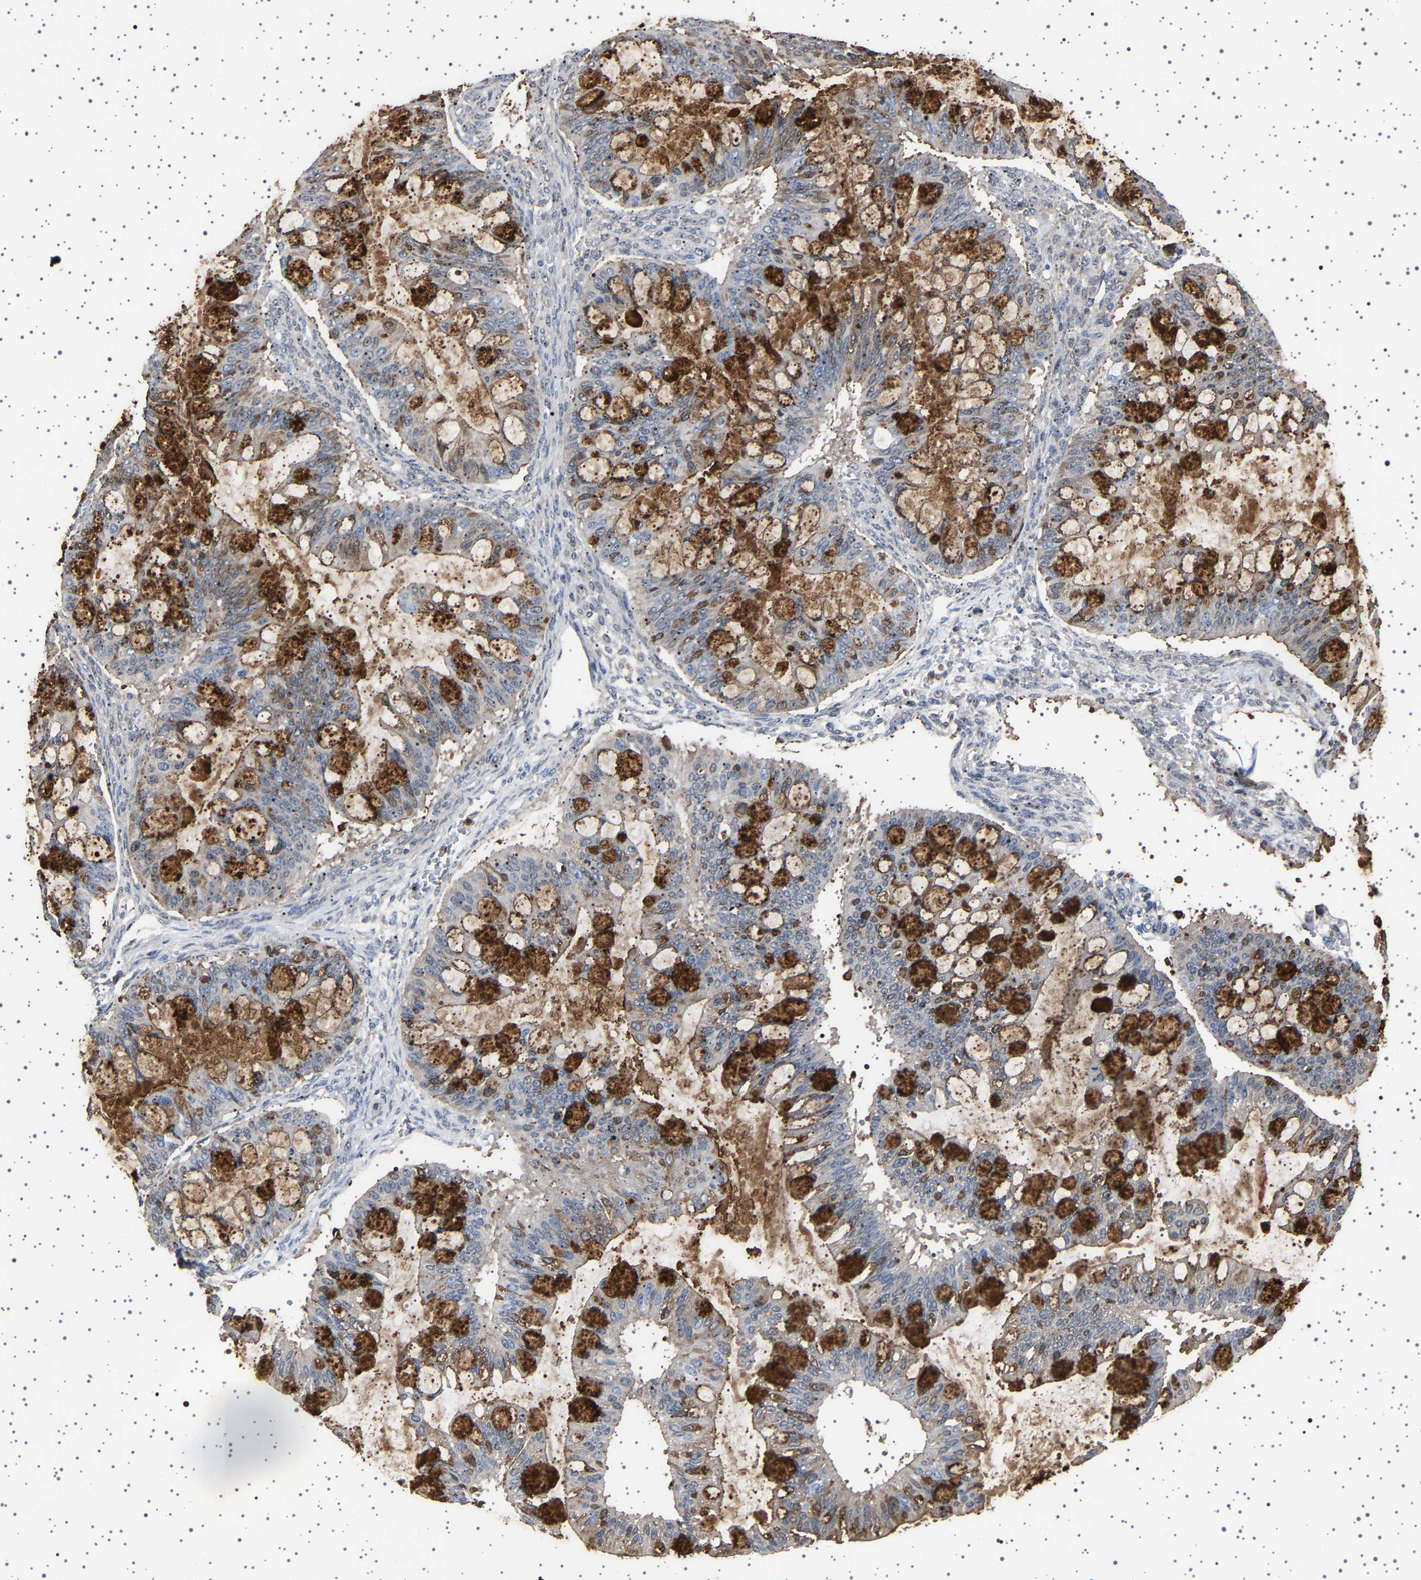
{"staining": {"intensity": "strong", "quantity": "25%-75%", "location": "cytoplasmic/membranous"}, "tissue": "ovarian cancer", "cell_type": "Tumor cells", "image_type": "cancer", "snomed": [{"axis": "morphology", "description": "Cystadenocarcinoma, mucinous, NOS"}, {"axis": "topography", "description": "Ovary"}], "caption": "Immunohistochemistry photomicrograph of human ovarian cancer (mucinous cystadenocarcinoma) stained for a protein (brown), which shows high levels of strong cytoplasmic/membranous staining in approximately 25%-75% of tumor cells.", "gene": "TFF3", "patient": {"sex": "female", "age": 73}}